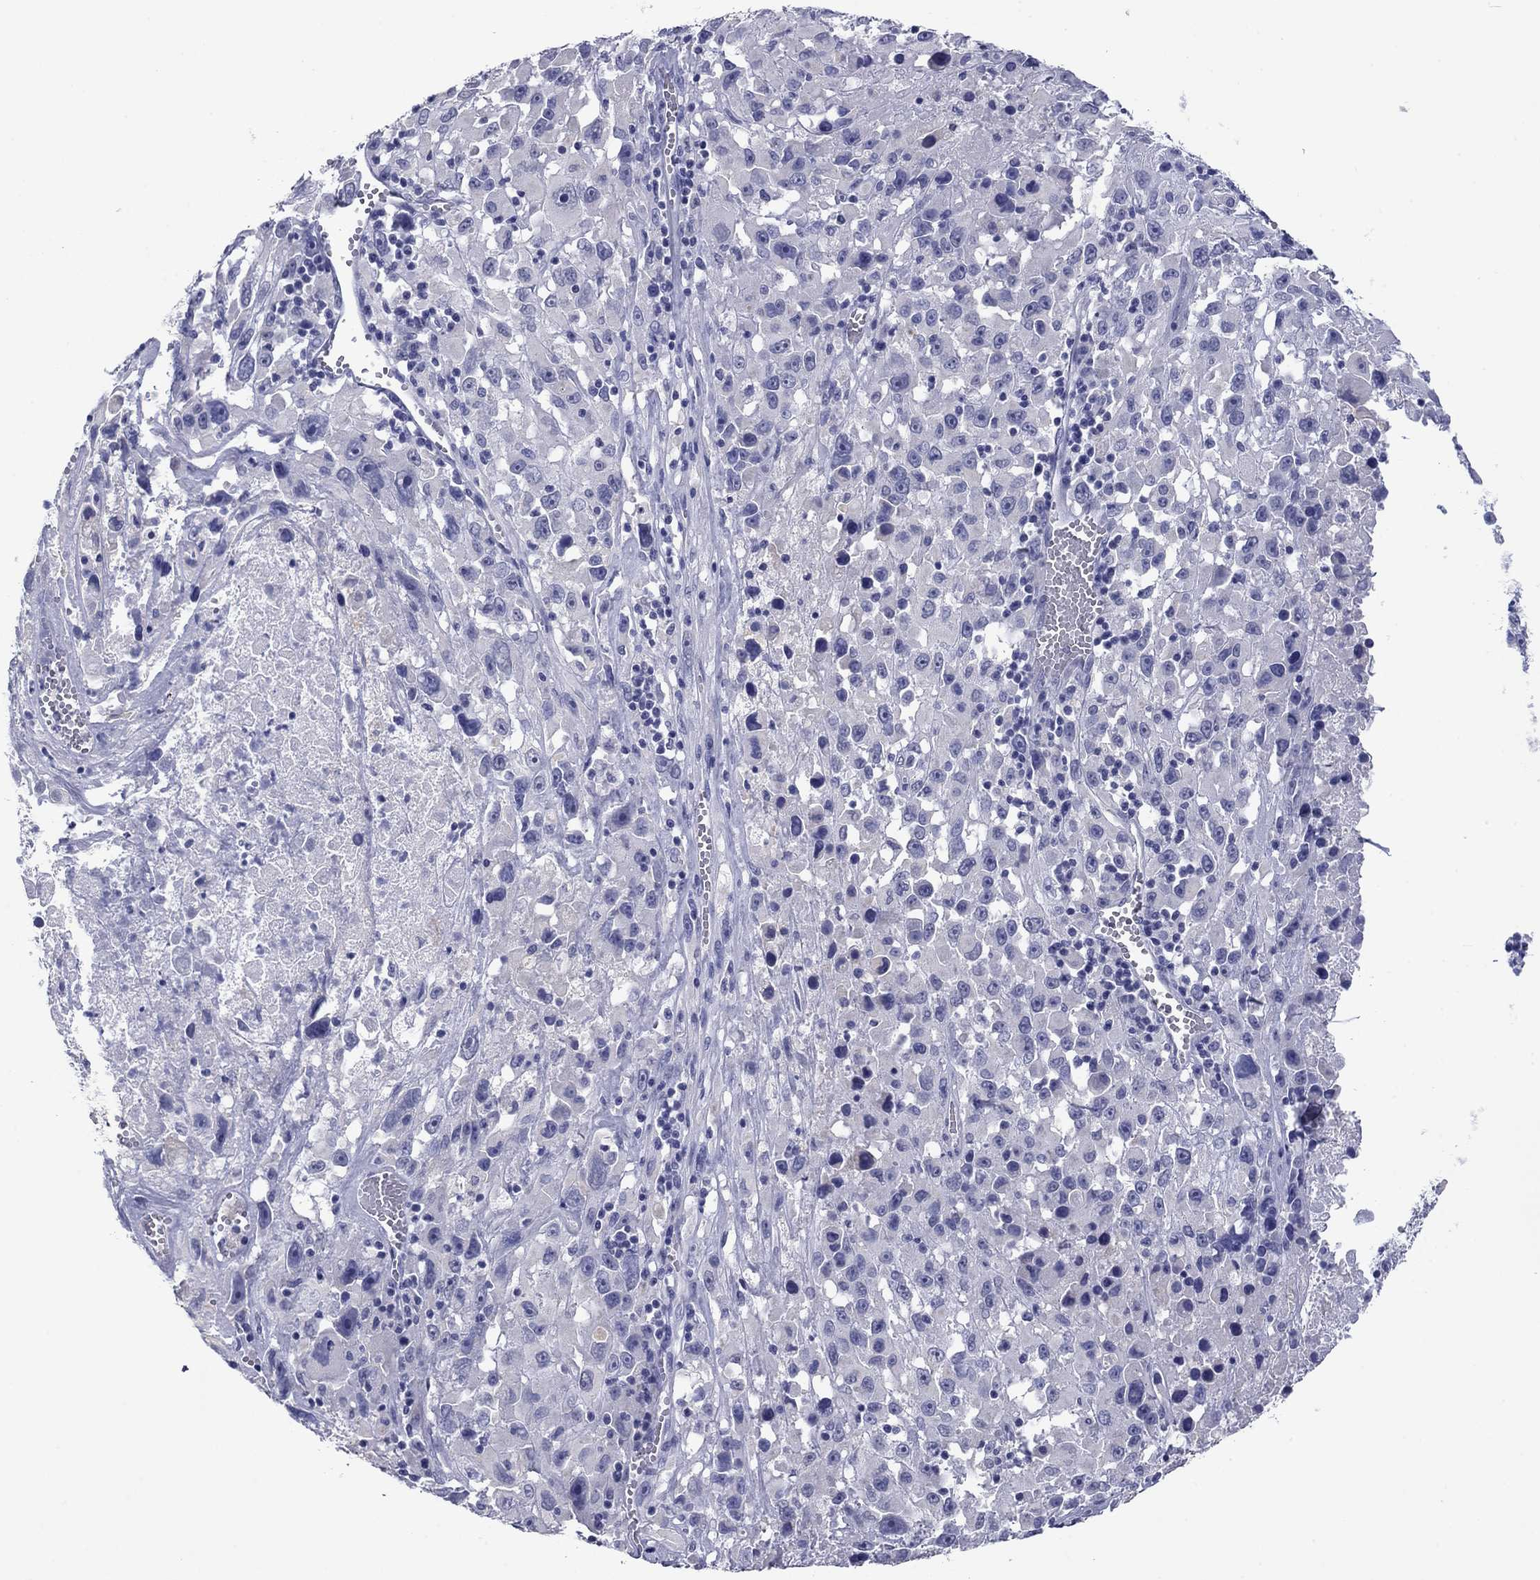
{"staining": {"intensity": "negative", "quantity": "none", "location": "none"}, "tissue": "melanoma", "cell_type": "Tumor cells", "image_type": "cancer", "snomed": [{"axis": "morphology", "description": "Malignant melanoma, Metastatic site"}, {"axis": "topography", "description": "Lymph node"}], "caption": "This image is of melanoma stained with immunohistochemistry (IHC) to label a protein in brown with the nuclei are counter-stained blue. There is no staining in tumor cells.", "gene": "HAO1", "patient": {"sex": "male", "age": 50}}